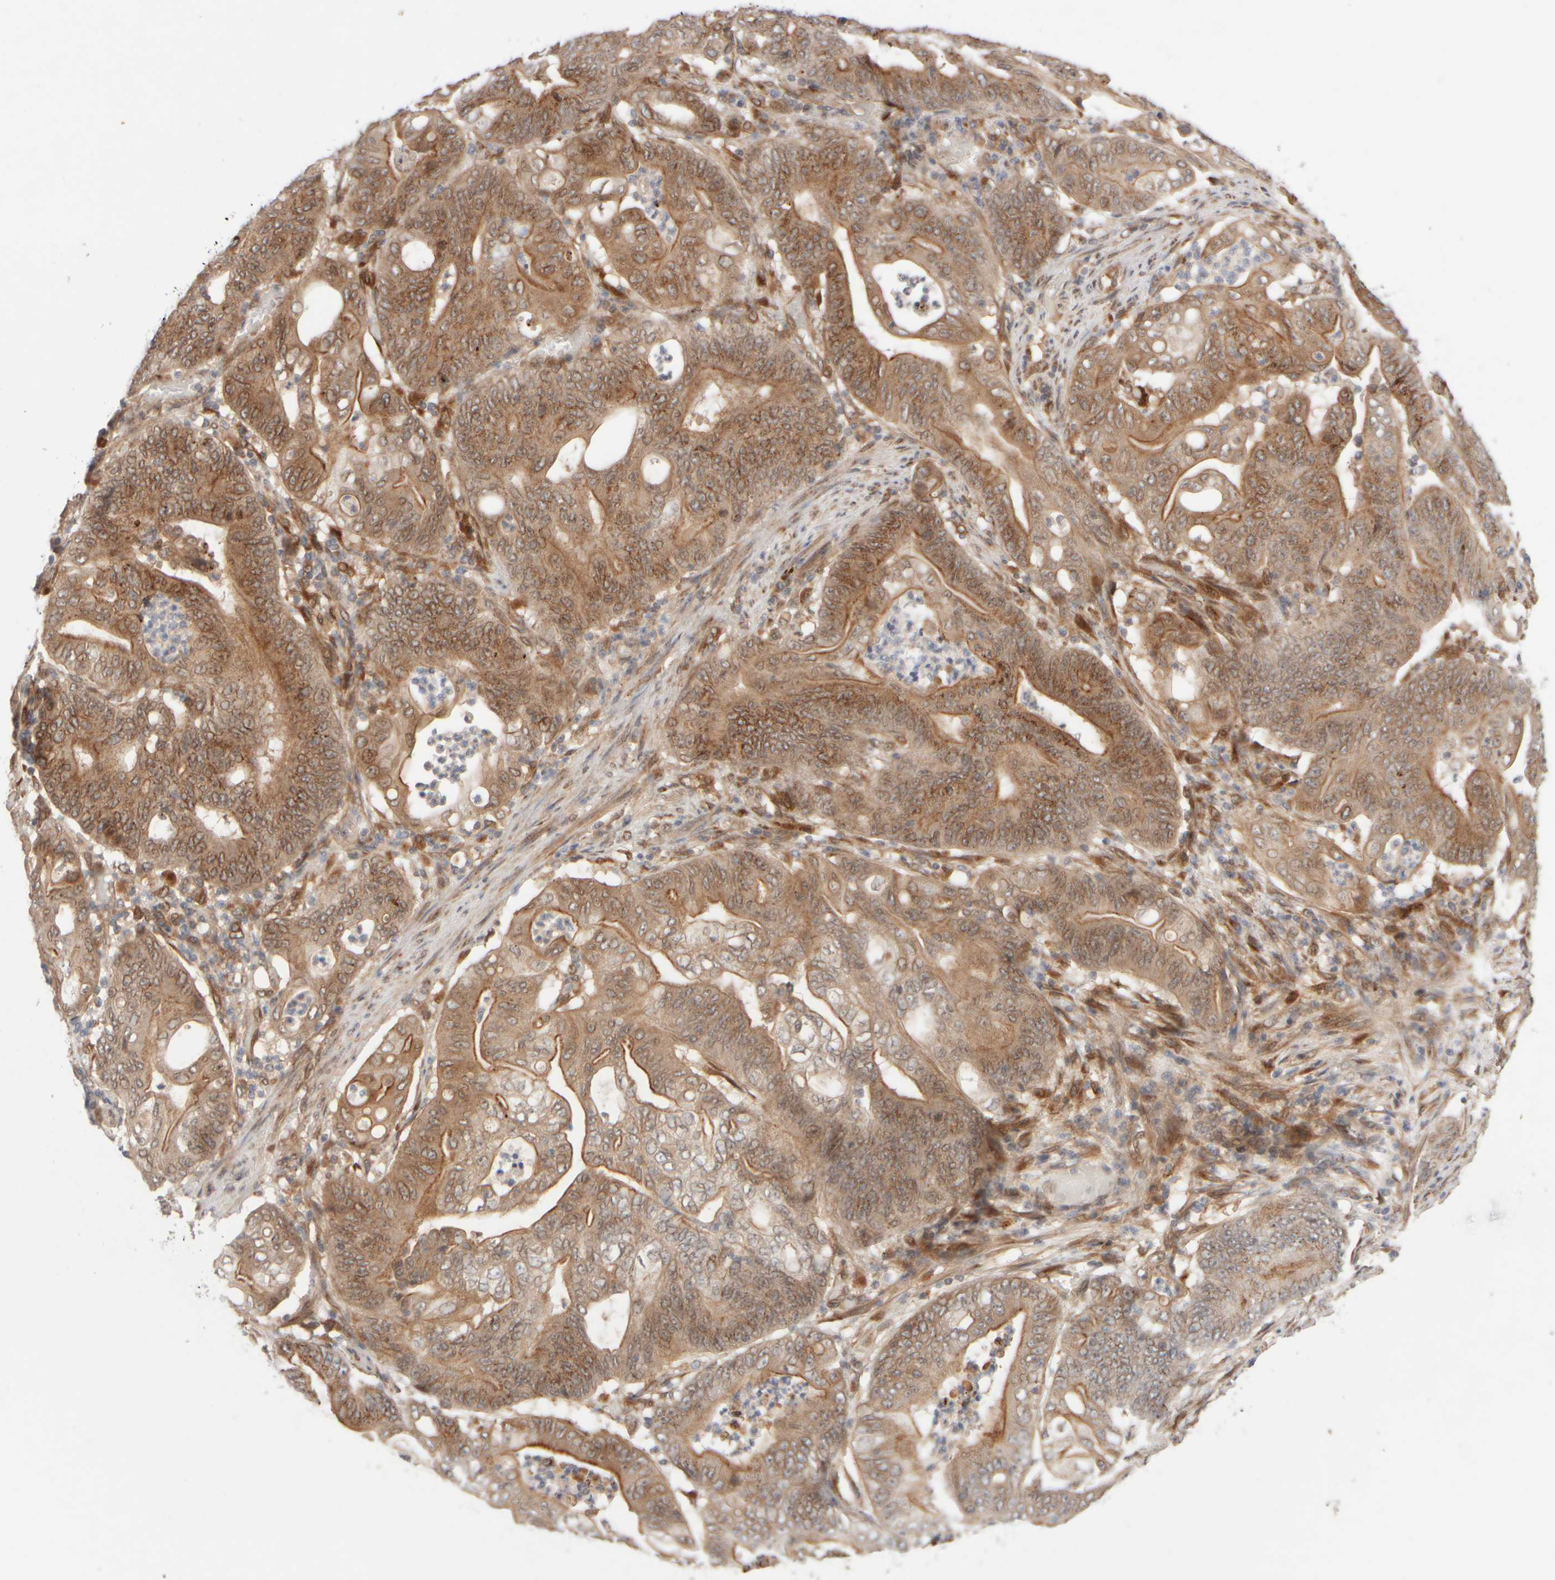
{"staining": {"intensity": "moderate", "quantity": ">75%", "location": "cytoplasmic/membranous"}, "tissue": "stomach cancer", "cell_type": "Tumor cells", "image_type": "cancer", "snomed": [{"axis": "morphology", "description": "Adenocarcinoma, NOS"}, {"axis": "topography", "description": "Stomach"}], "caption": "This photomicrograph reveals immunohistochemistry staining of adenocarcinoma (stomach), with medium moderate cytoplasmic/membranous expression in approximately >75% of tumor cells.", "gene": "GCN1", "patient": {"sex": "female", "age": 73}}